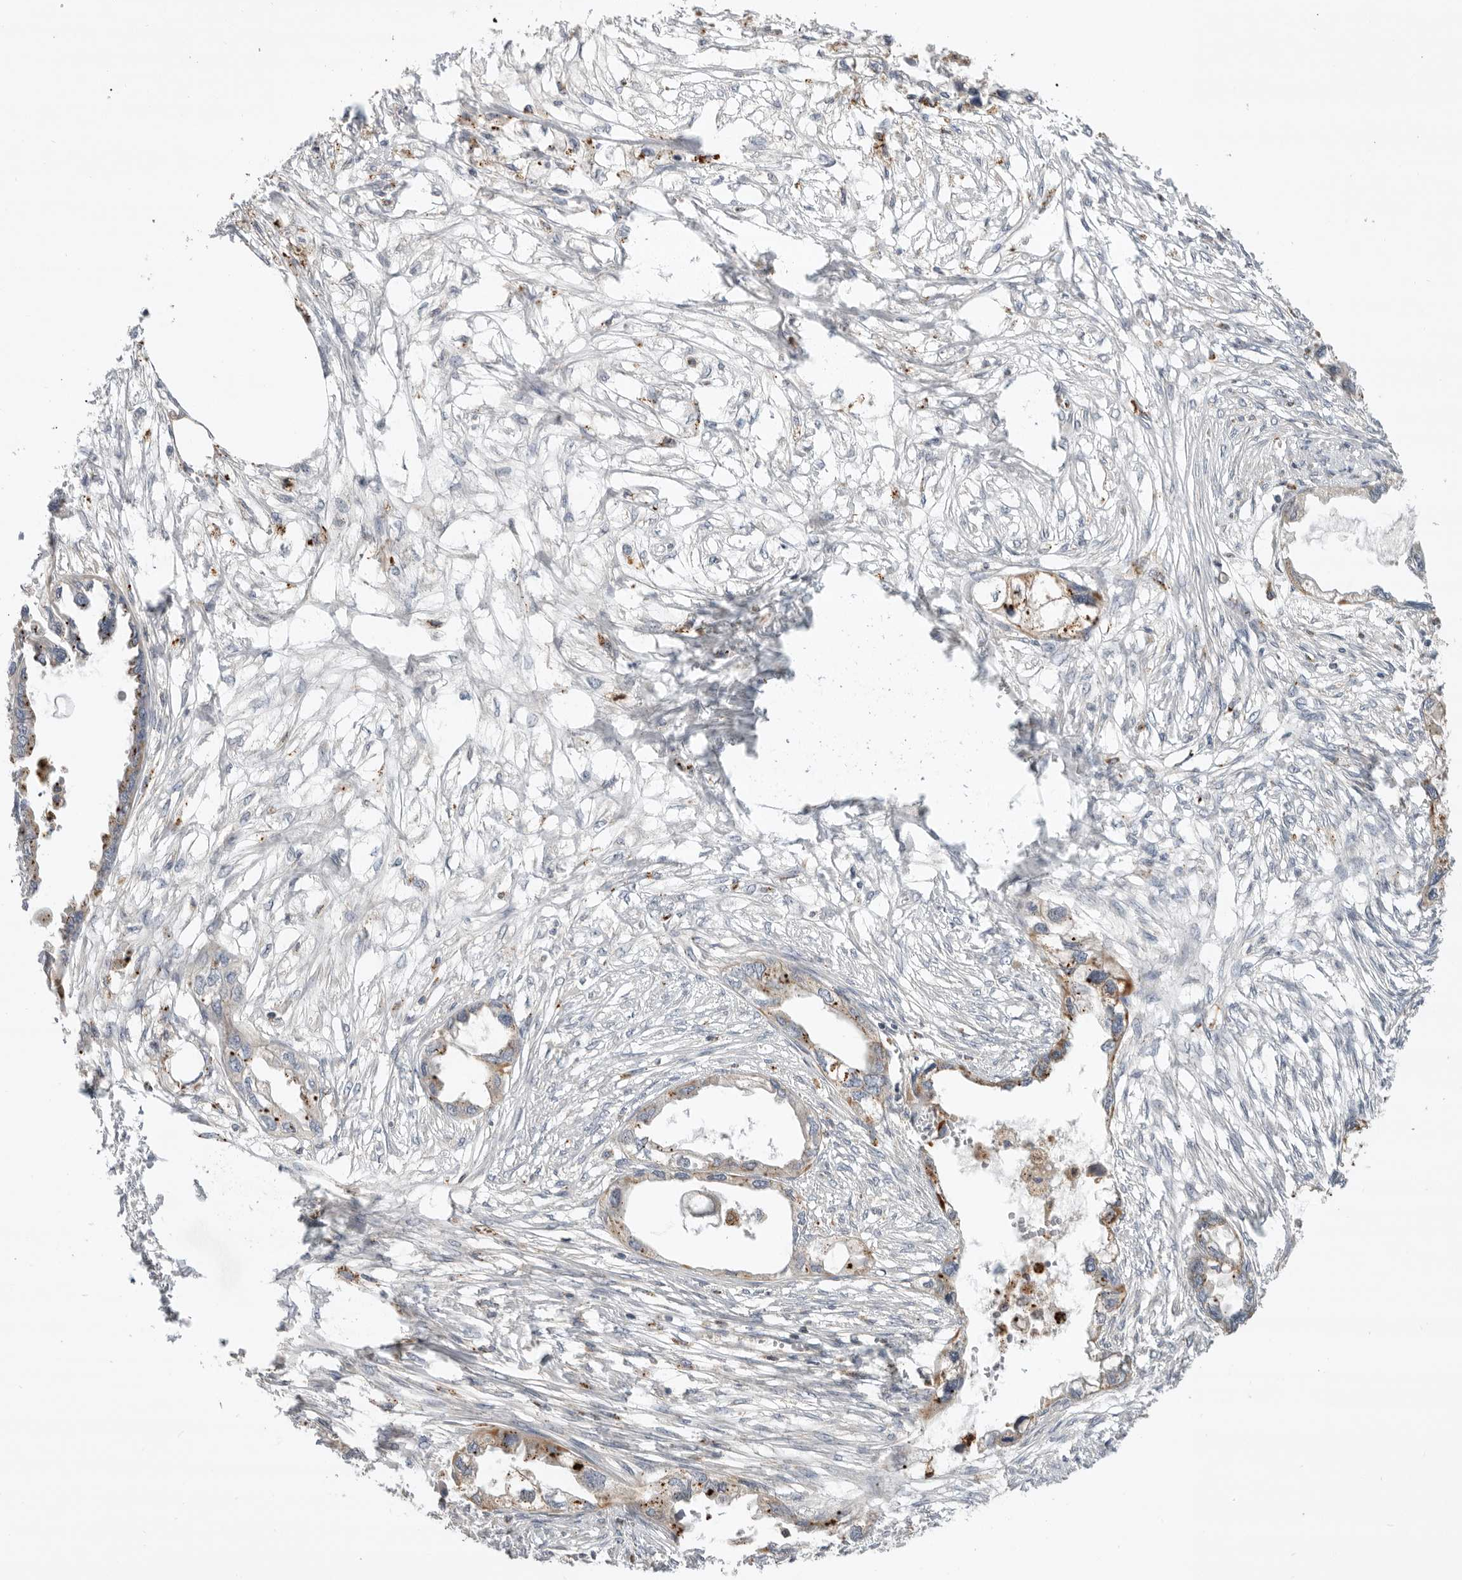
{"staining": {"intensity": "negative", "quantity": "none", "location": "none"}, "tissue": "endometrial cancer", "cell_type": "Tumor cells", "image_type": "cancer", "snomed": [{"axis": "morphology", "description": "Adenocarcinoma, NOS"}, {"axis": "morphology", "description": "Adenocarcinoma, metastatic, NOS"}, {"axis": "topography", "description": "Adipose tissue"}, {"axis": "topography", "description": "Endometrium"}], "caption": "Photomicrograph shows no significant protein positivity in tumor cells of endometrial metastatic adenocarcinoma. The staining is performed using DAB (3,3'-diaminobenzidine) brown chromogen with nuclei counter-stained in using hematoxylin.", "gene": "GNE", "patient": {"sex": "female", "age": 67}}